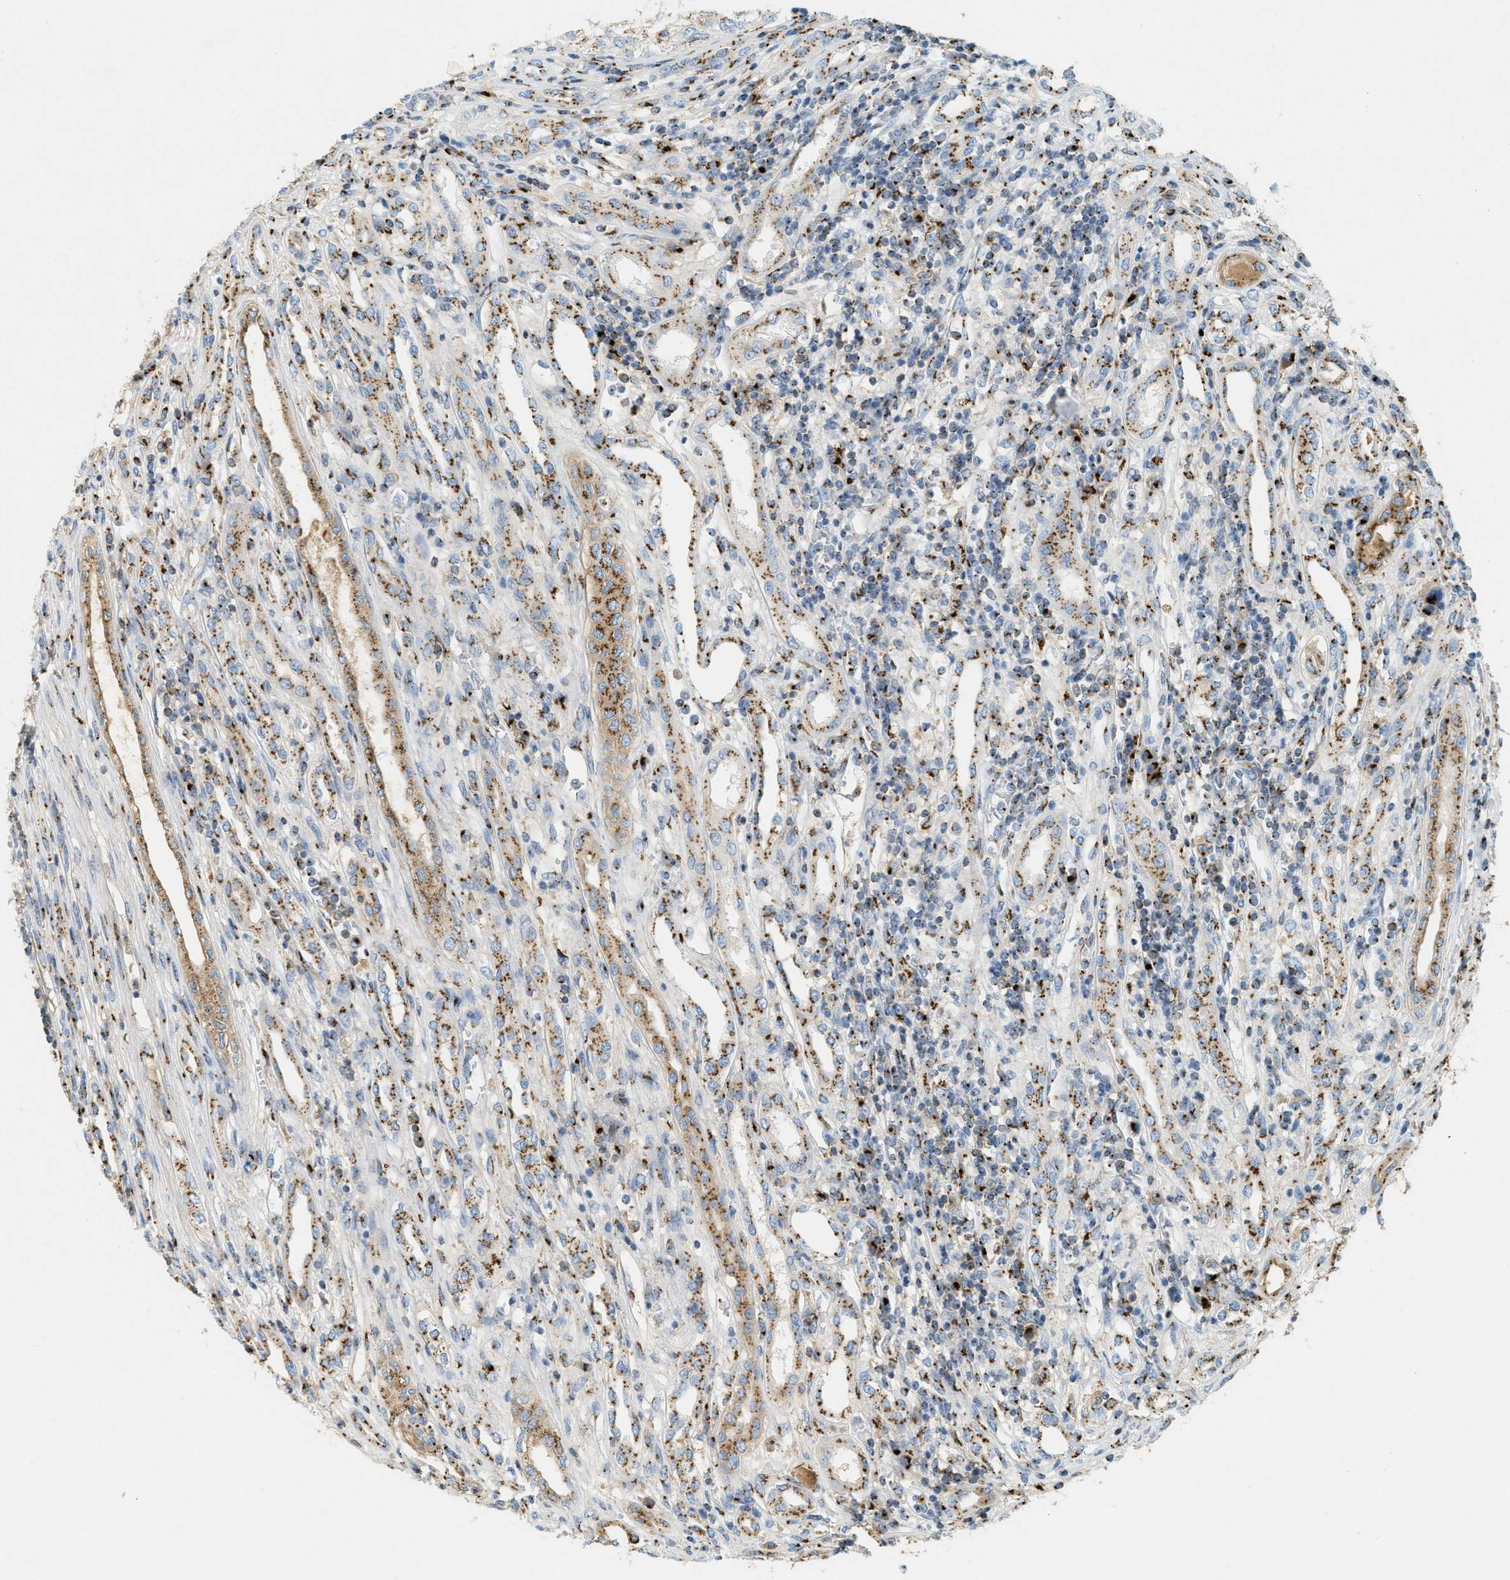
{"staining": {"intensity": "moderate", "quantity": "25%-75%", "location": "cytoplasmic/membranous"}, "tissue": "renal cancer", "cell_type": "Tumor cells", "image_type": "cancer", "snomed": [{"axis": "morphology", "description": "Adenocarcinoma, NOS"}, {"axis": "topography", "description": "Kidney"}], "caption": "There is medium levels of moderate cytoplasmic/membranous staining in tumor cells of adenocarcinoma (renal), as demonstrated by immunohistochemical staining (brown color).", "gene": "ENTPD4", "patient": {"sex": "female", "age": 54}}